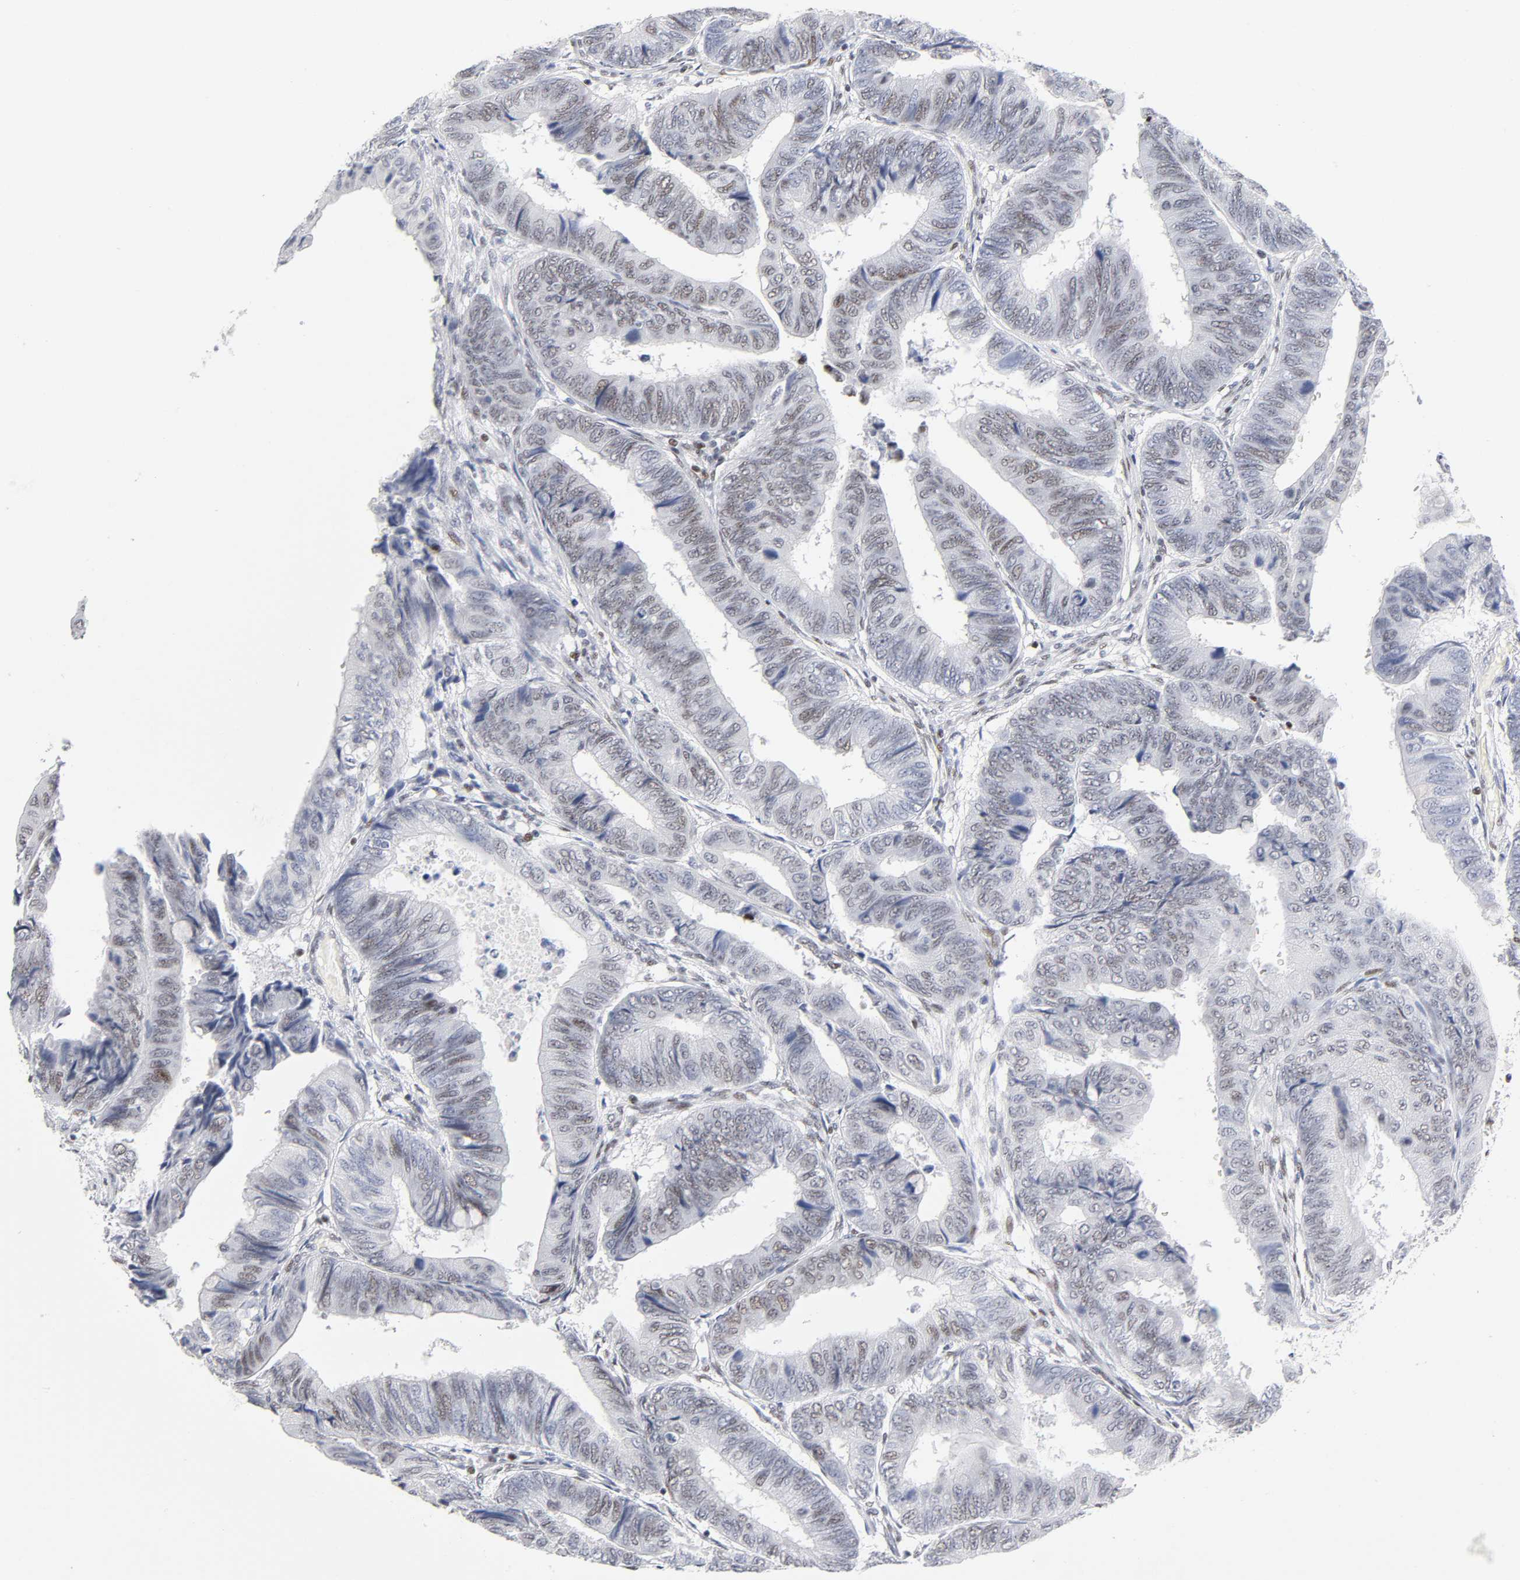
{"staining": {"intensity": "weak", "quantity": ">75%", "location": "nuclear"}, "tissue": "colorectal cancer", "cell_type": "Tumor cells", "image_type": "cancer", "snomed": [{"axis": "morphology", "description": "Normal tissue, NOS"}, {"axis": "morphology", "description": "Adenocarcinoma, NOS"}, {"axis": "topography", "description": "Rectum"}, {"axis": "topography", "description": "Peripheral nerve tissue"}], "caption": "Human adenocarcinoma (colorectal) stained with a protein marker reveals weak staining in tumor cells.", "gene": "SP3", "patient": {"sex": "male", "age": 92}}